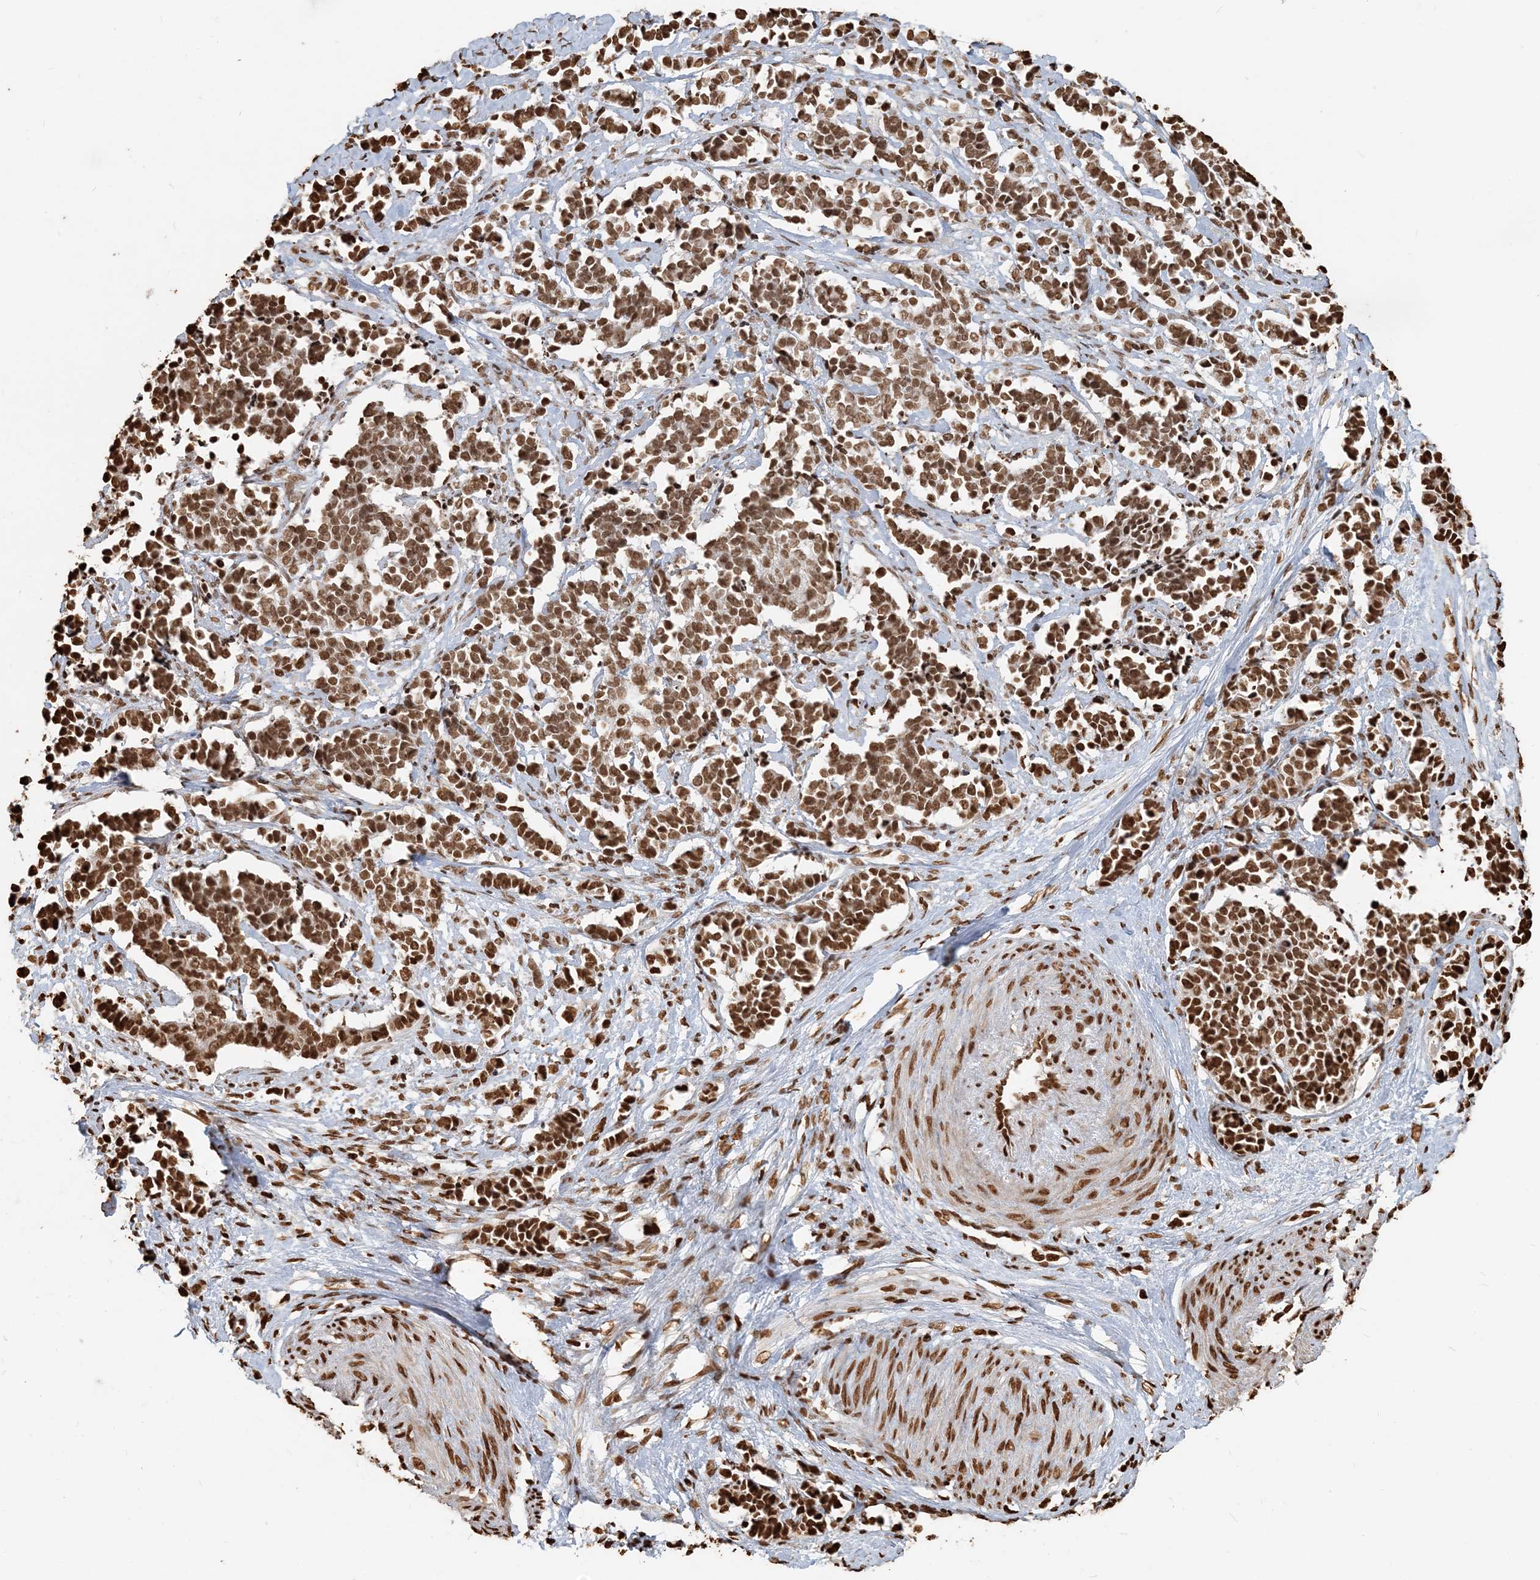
{"staining": {"intensity": "moderate", "quantity": ">75%", "location": "nuclear"}, "tissue": "cervical cancer", "cell_type": "Tumor cells", "image_type": "cancer", "snomed": [{"axis": "morphology", "description": "Normal tissue, NOS"}, {"axis": "morphology", "description": "Squamous cell carcinoma, NOS"}, {"axis": "topography", "description": "Cervix"}], "caption": "Cervical squamous cell carcinoma was stained to show a protein in brown. There is medium levels of moderate nuclear expression in approximately >75% of tumor cells. The staining is performed using DAB (3,3'-diaminobenzidine) brown chromogen to label protein expression. The nuclei are counter-stained blue using hematoxylin.", "gene": "H3-3B", "patient": {"sex": "female", "age": 35}}